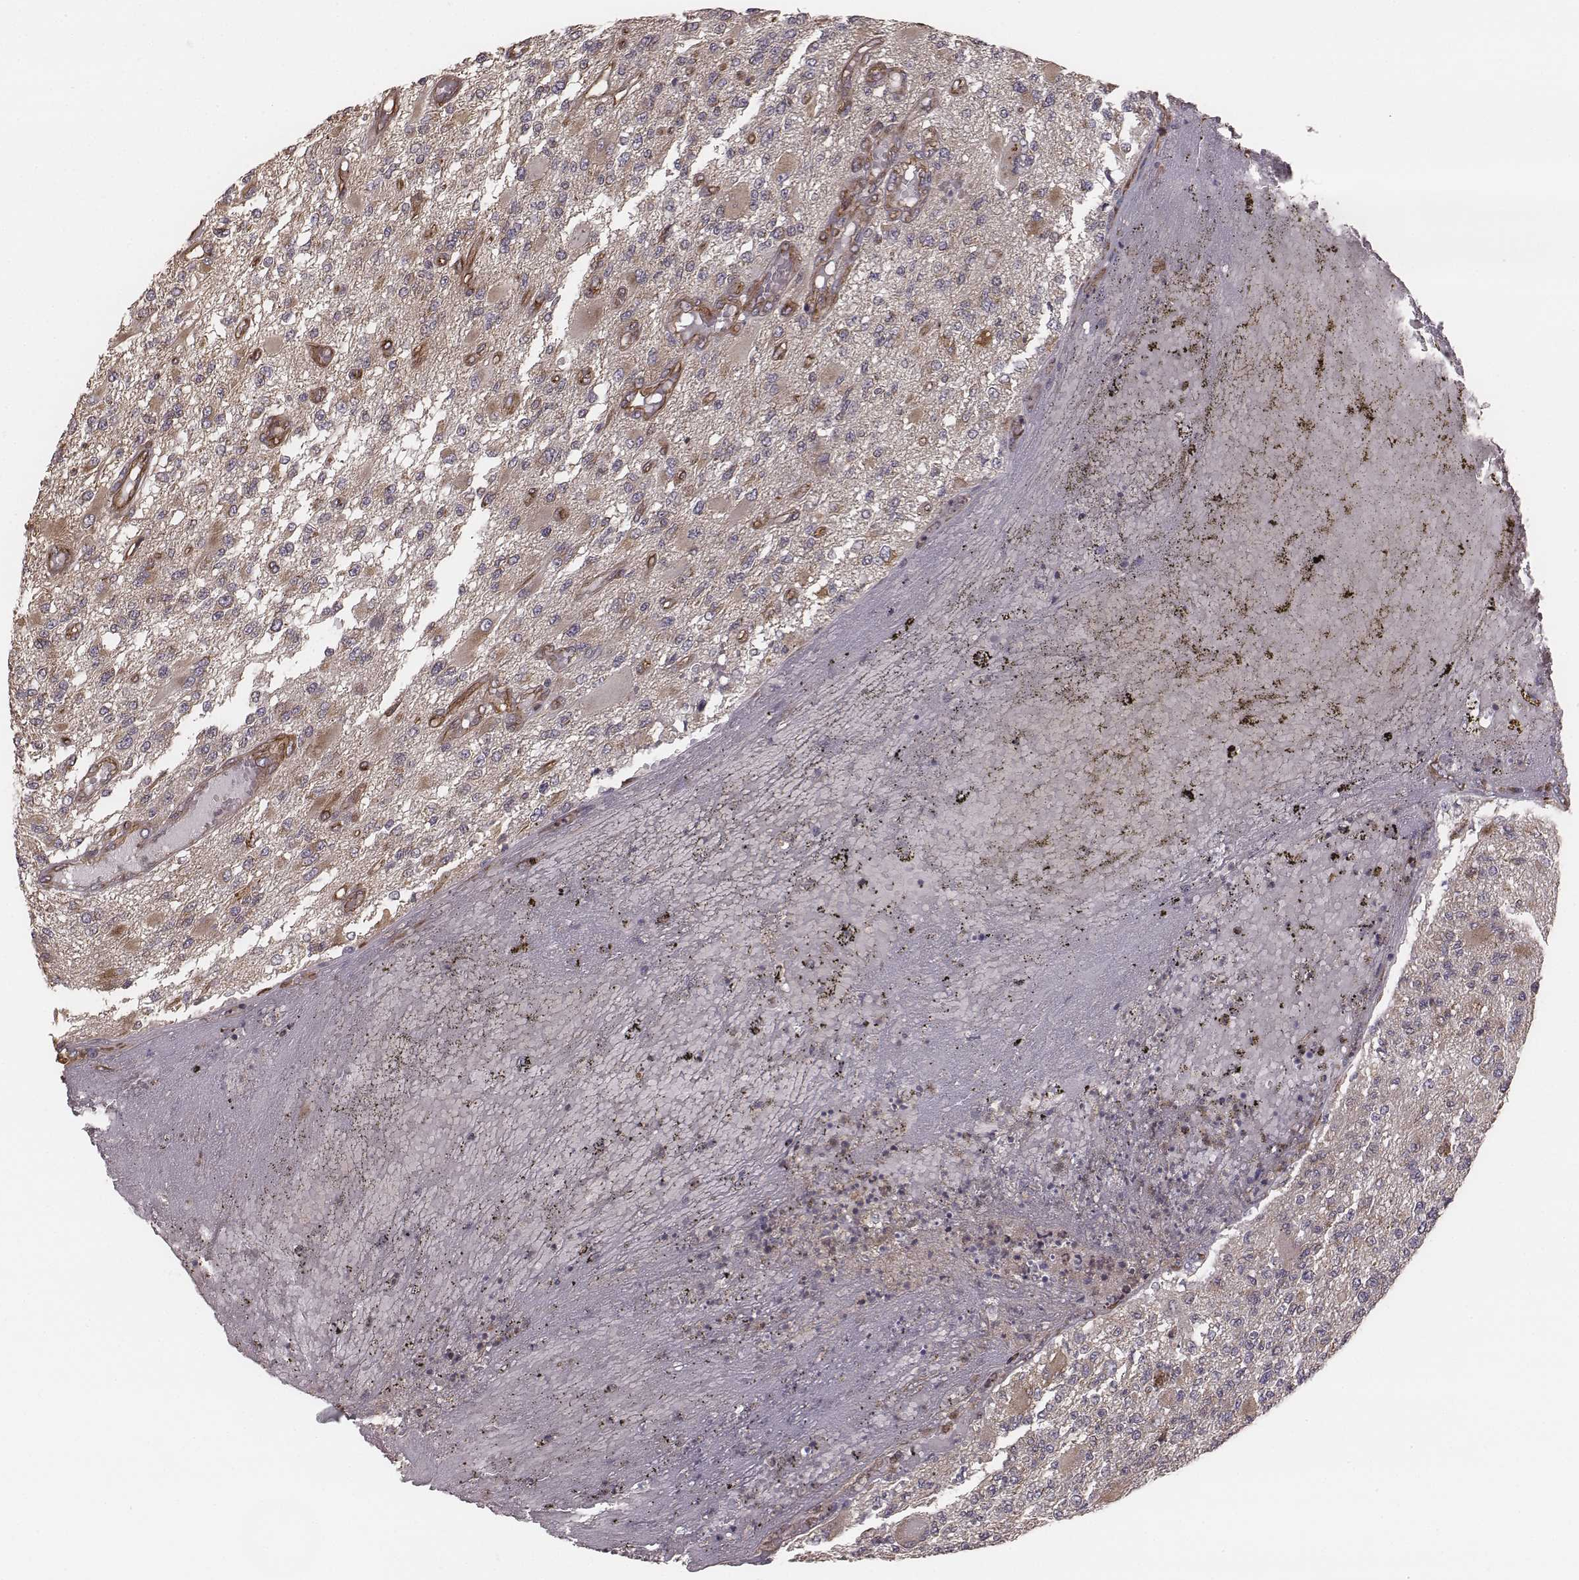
{"staining": {"intensity": "weak", "quantity": "<25%", "location": "cytoplasmic/membranous"}, "tissue": "glioma", "cell_type": "Tumor cells", "image_type": "cancer", "snomed": [{"axis": "morphology", "description": "Glioma, malignant, High grade"}, {"axis": "topography", "description": "Brain"}], "caption": "This is an immunohistochemistry (IHC) micrograph of human high-grade glioma (malignant). There is no expression in tumor cells.", "gene": "PALMD", "patient": {"sex": "female", "age": 63}}